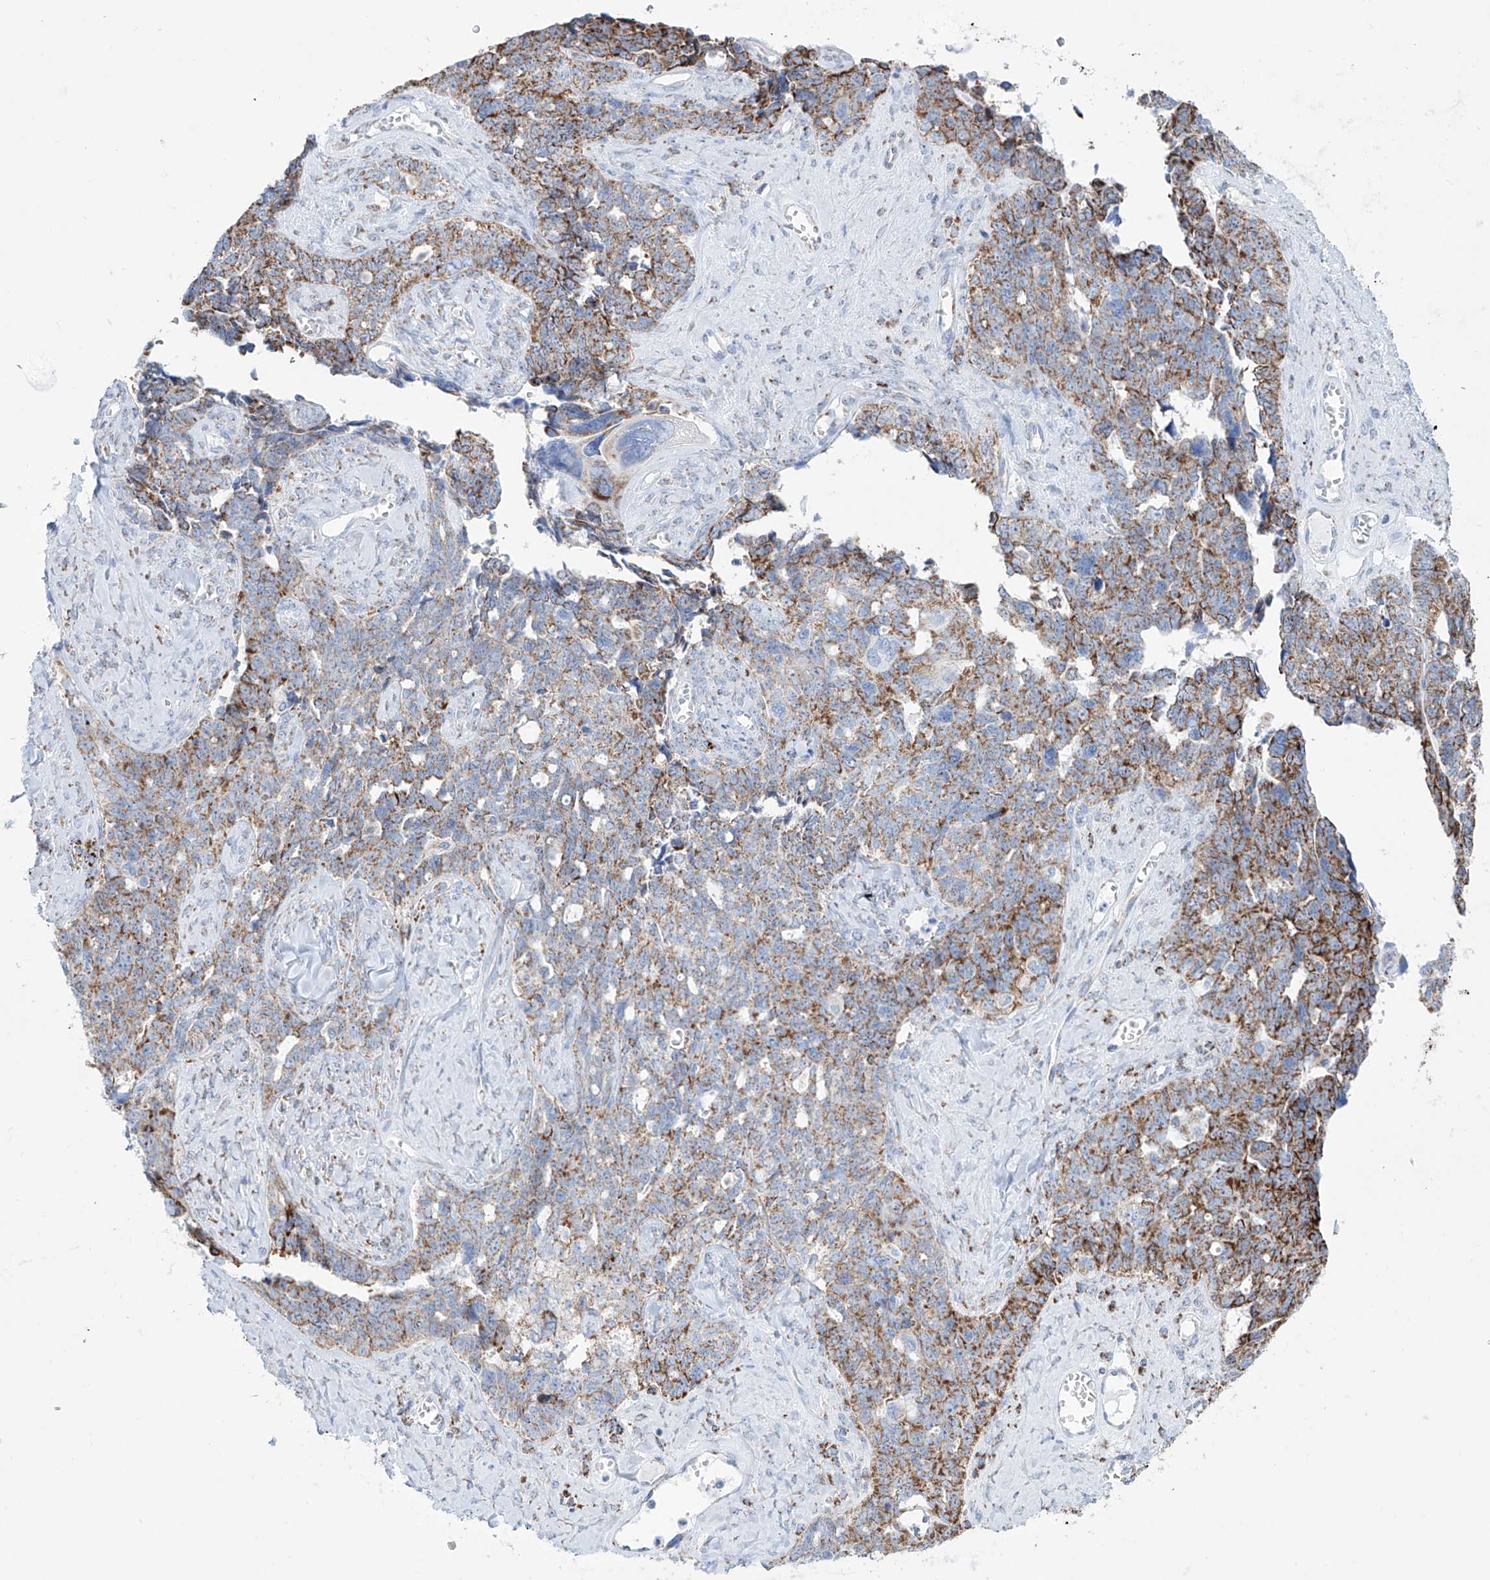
{"staining": {"intensity": "moderate", "quantity": ">75%", "location": "cytoplasmic/membranous"}, "tissue": "ovarian cancer", "cell_type": "Tumor cells", "image_type": "cancer", "snomed": [{"axis": "morphology", "description": "Cystadenocarcinoma, serous, NOS"}, {"axis": "topography", "description": "Ovary"}], "caption": "About >75% of tumor cells in human serous cystadenocarcinoma (ovarian) exhibit moderate cytoplasmic/membranous protein expression as visualized by brown immunohistochemical staining.", "gene": "ALDH6A1", "patient": {"sex": "female", "age": 79}}